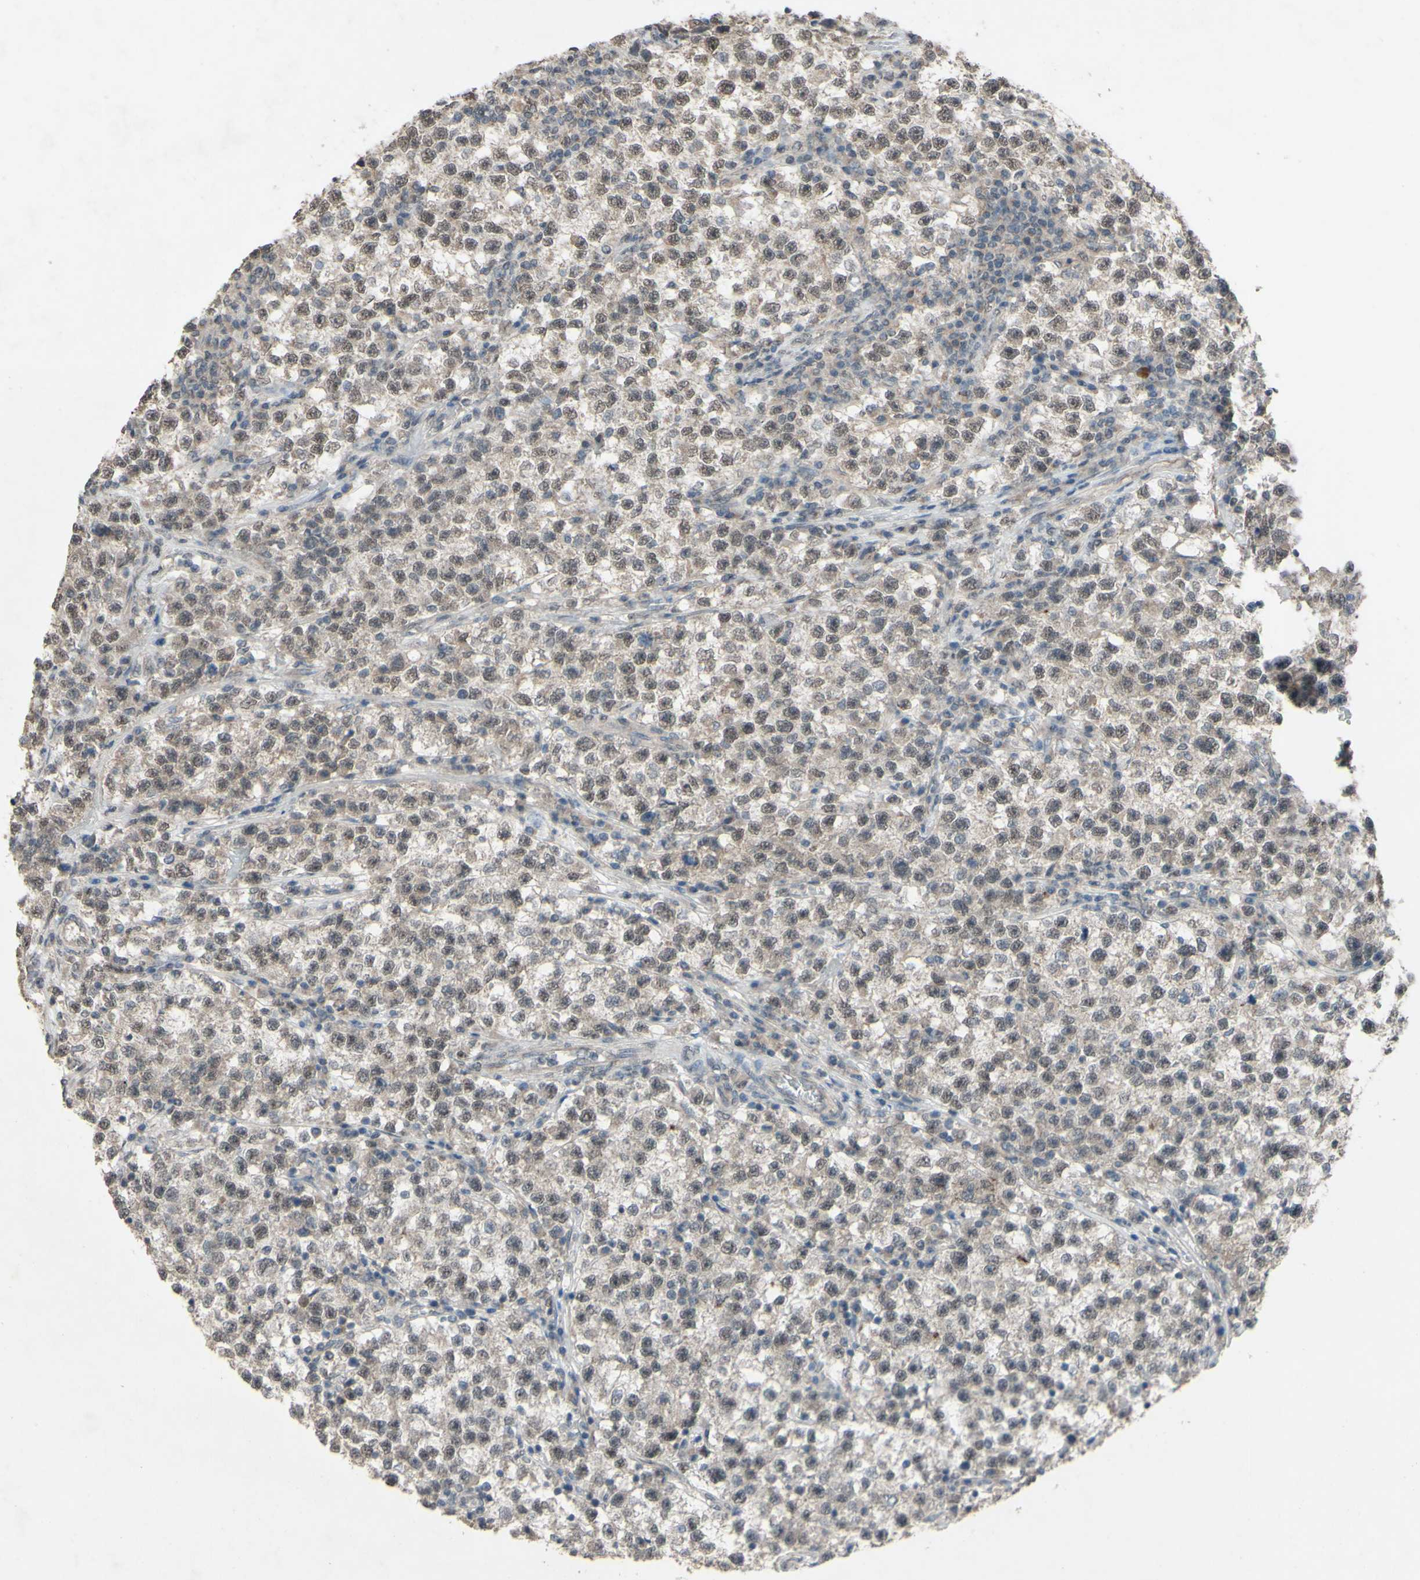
{"staining": {"intensity": "weak", "quantity": ">75%", "location": "cytoplasmic/membranous"}, "tissue": "testis cancer", "cell_type": "Tumor cells", "image_type": "cancer", "snomed": [{"axis": "morphology", "description": "Seminoma, NOS"}, {"axis": "topography", "description": "Testis"}], "caption": "A micrograph of human seminoma (testis) stained for a protein shows weak cytoplasmic/membranous brown staining in tumor cells.", "gene": "CDCP1", "patient": {"sex": "male", "age": 22}}